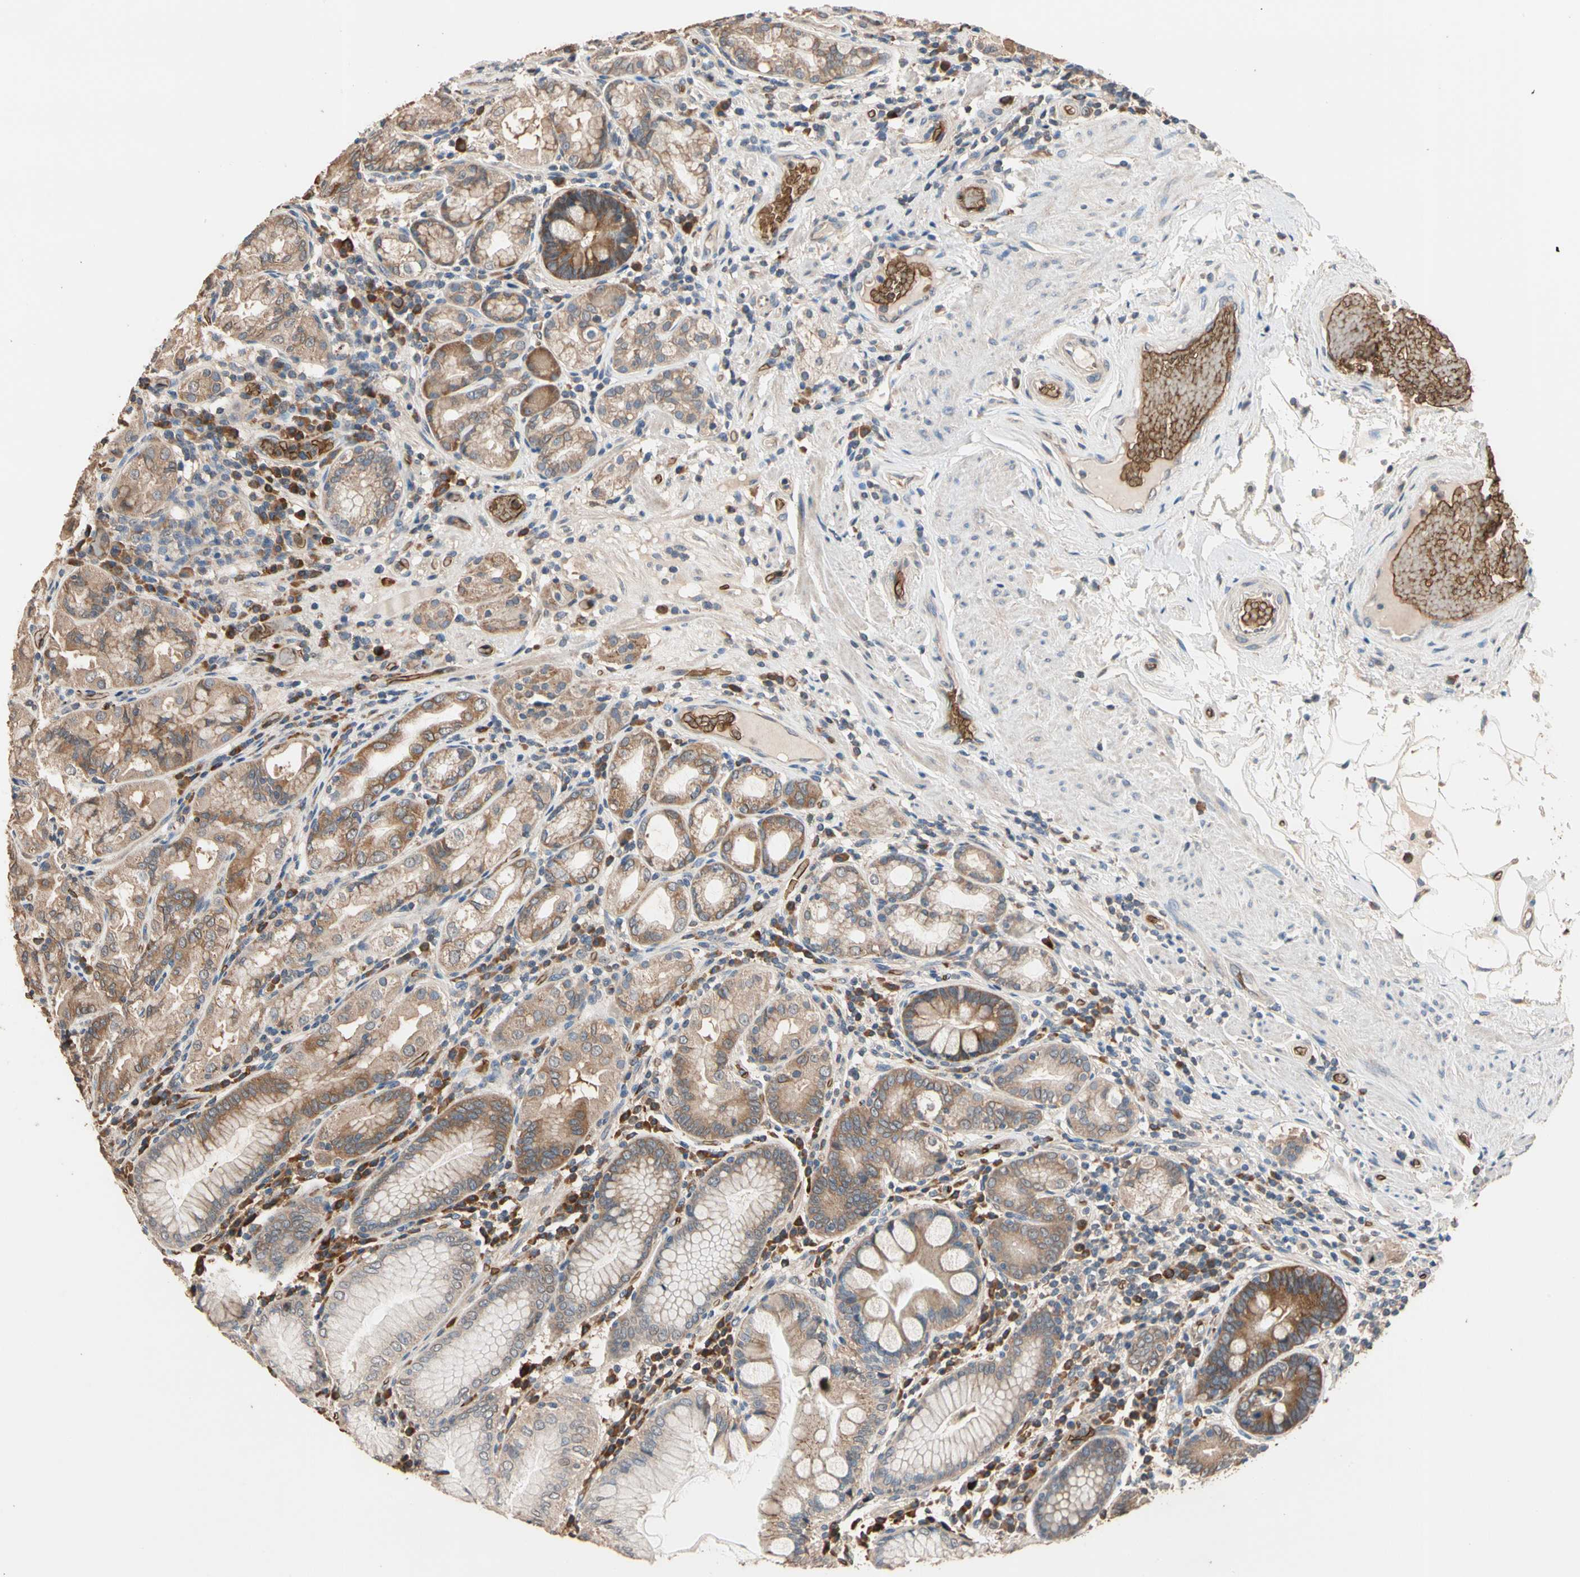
{"staining": {"intensity": "strong", "quantity": ">75%", "location": "cytoplasmic/membranous"}, "tissue": "stomach", "cell_type": "Glandular cells", "image_type": "normal", "snomed": [{"axis": "morphology", "description": "Normal tissue, NOS"}, {"axis": "topography", "description": "Stomach, lower"}], "caption": "Stomach stained for a protein (brown) reveals strong cytoplasmic/membranous positive staining in approximately >75% of glandular cells.", "gene": "RIOK2", "patient": {"sex": "female", "age": 76}}